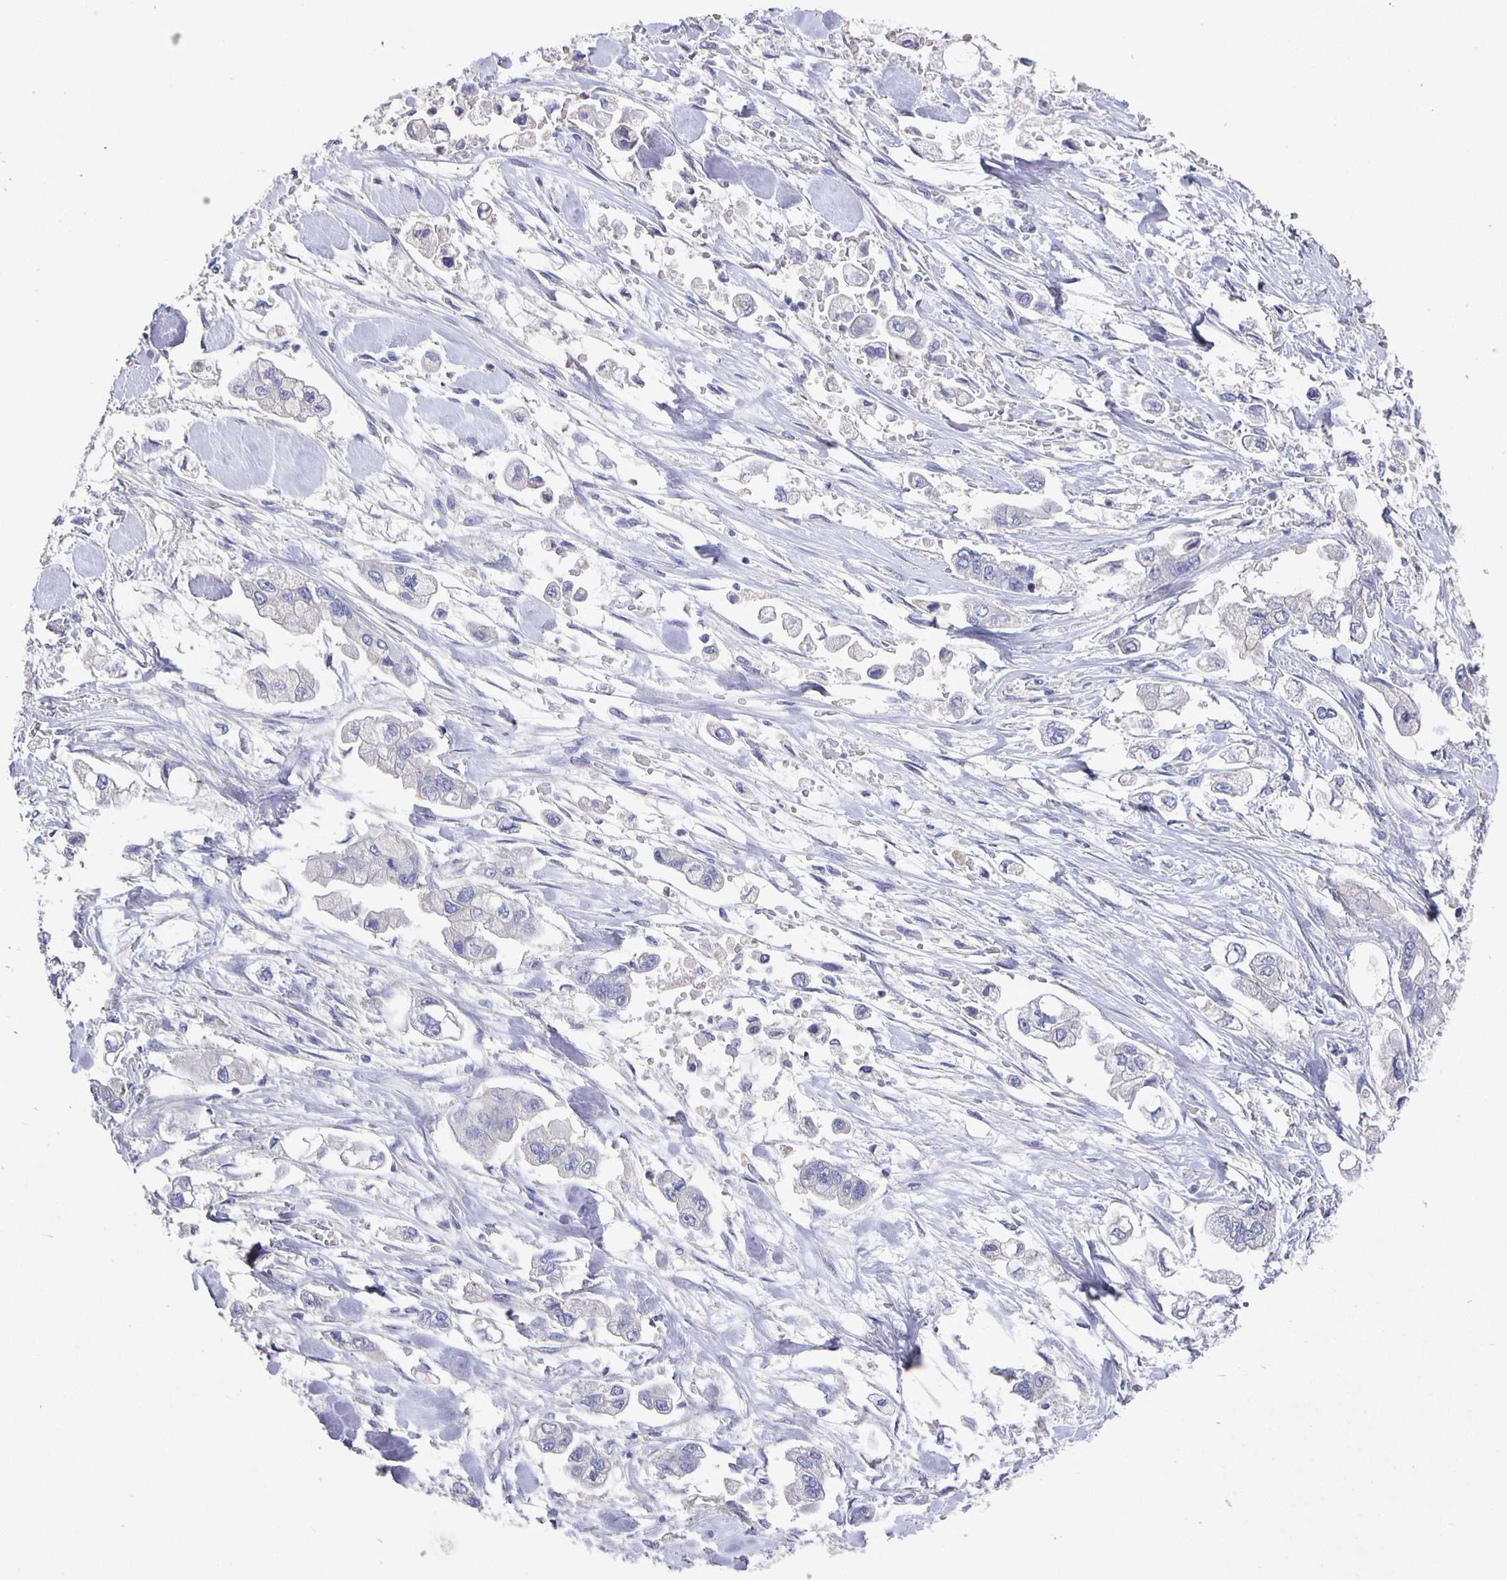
{"staining": {"intensity": "negative", "quantity": "none", "location": "none"}, "tissue": "stomach cancer", "cell_type": "Tumor cells", "image_type": "cancer", "snomed": [{"axis": "morphology", "description": "Adenocarcinoma, NOS"}, {"axis": "topography", "description": "Stomach"}], "caption": "Immunohistochemistry (IHC) micrograph of human adenocarcinoma (stomach) stained for a protein (brown), which shows no expression in tumor cells. (DAB (3,3'-diaminobenzidine) IHC visualized using brightfield microscopy, high magnification).", "gene": "CFAP74", "patient": {"sex": "male", "age": 62}}